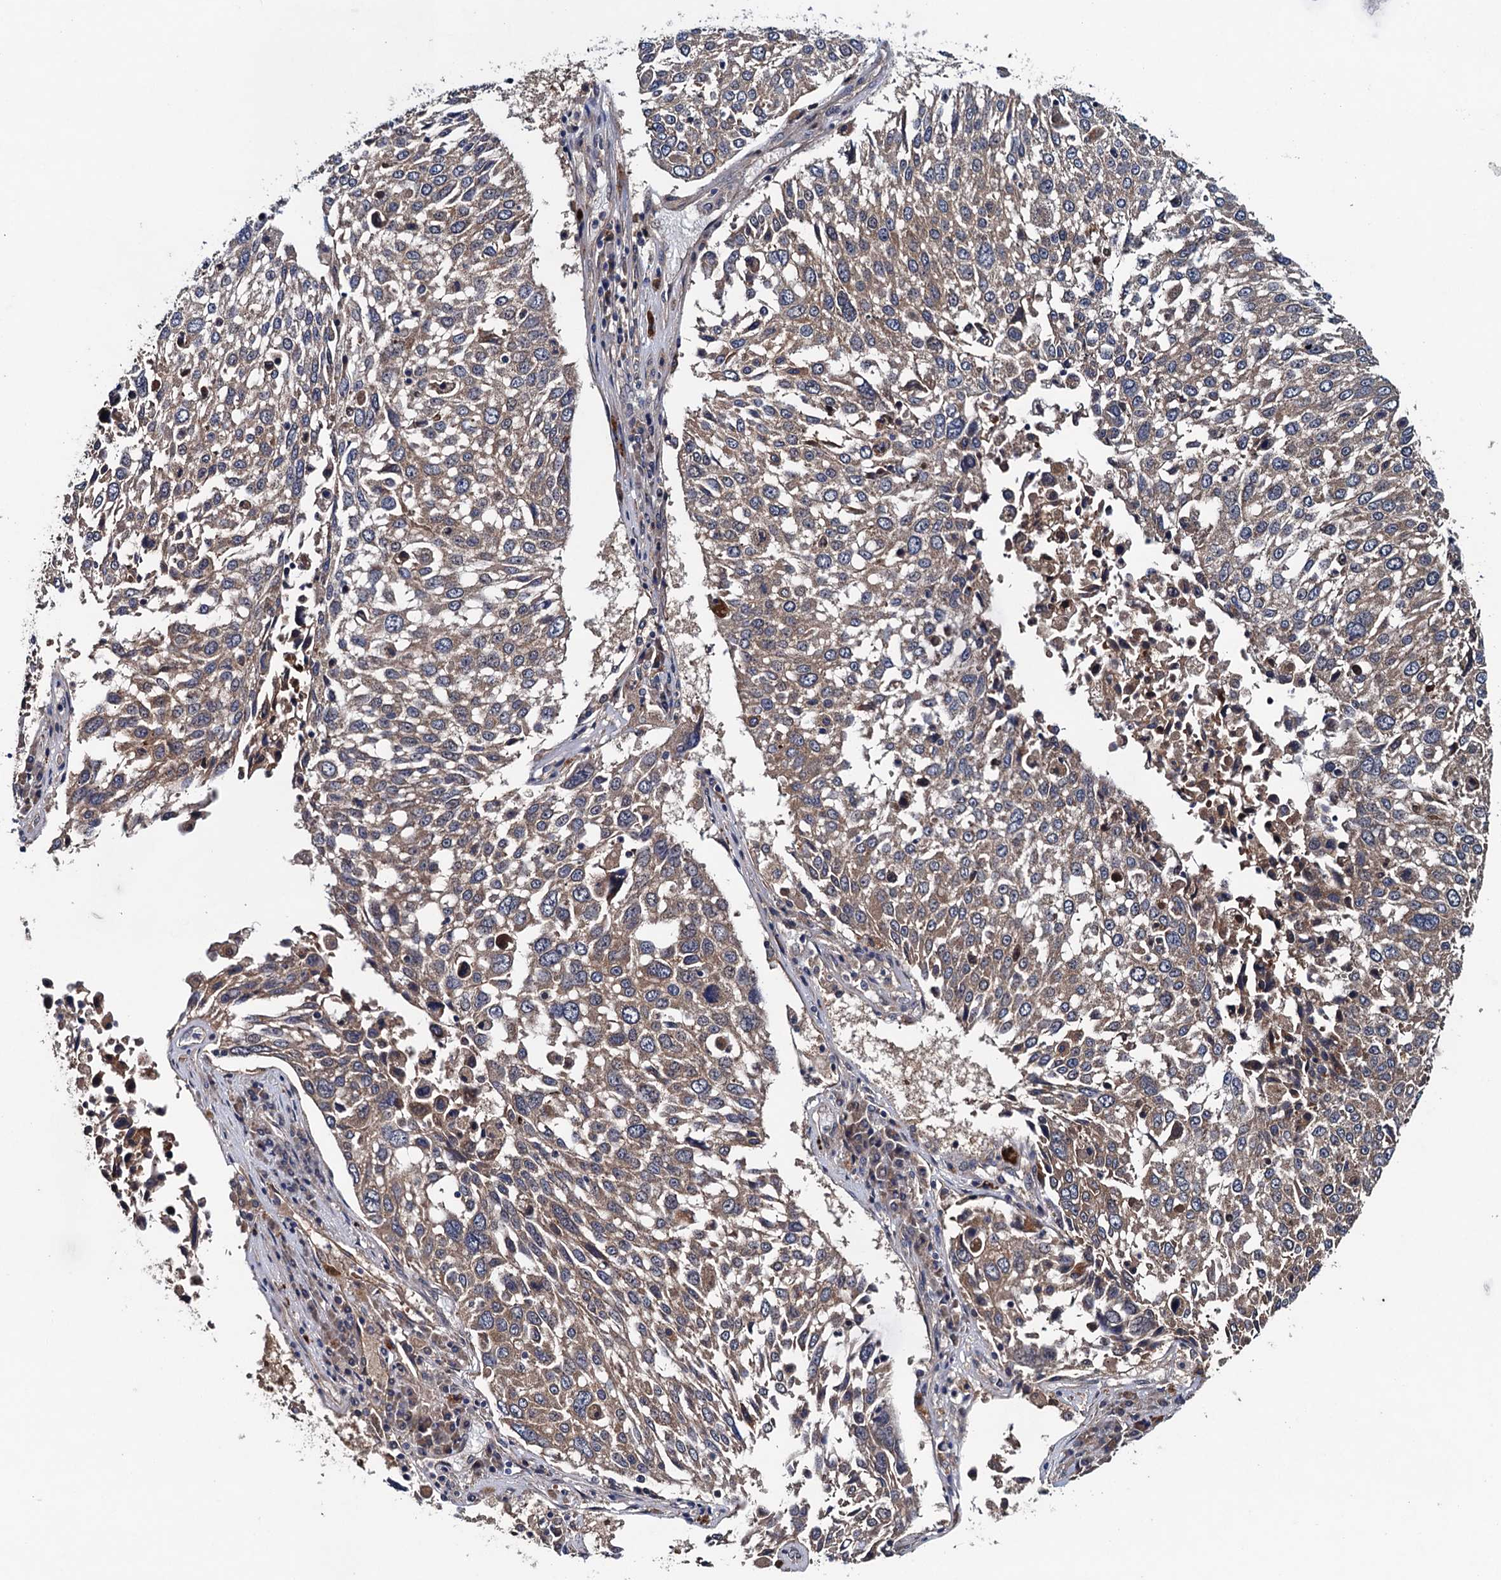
{"staining": {"intensity": "moderate", "quantity": ">75%", "location": "cytoplasmic/membranous"}, "tissue": "lung cancer", "cell_type": "Tumor cells", "image_type": "cancer", "snomed": [{"axis": "morphology", "description": "Squamous cell carcinoma, NOS"}, {"axis": "topography", "description": "Lung"}], "caption": "Moderate cytoplasmic/membranous positivity is identified in about >75% of tumor cells in lung cancer.", "gene": "BLTP3B", "patient": {"sex": "male", "age": 65}}